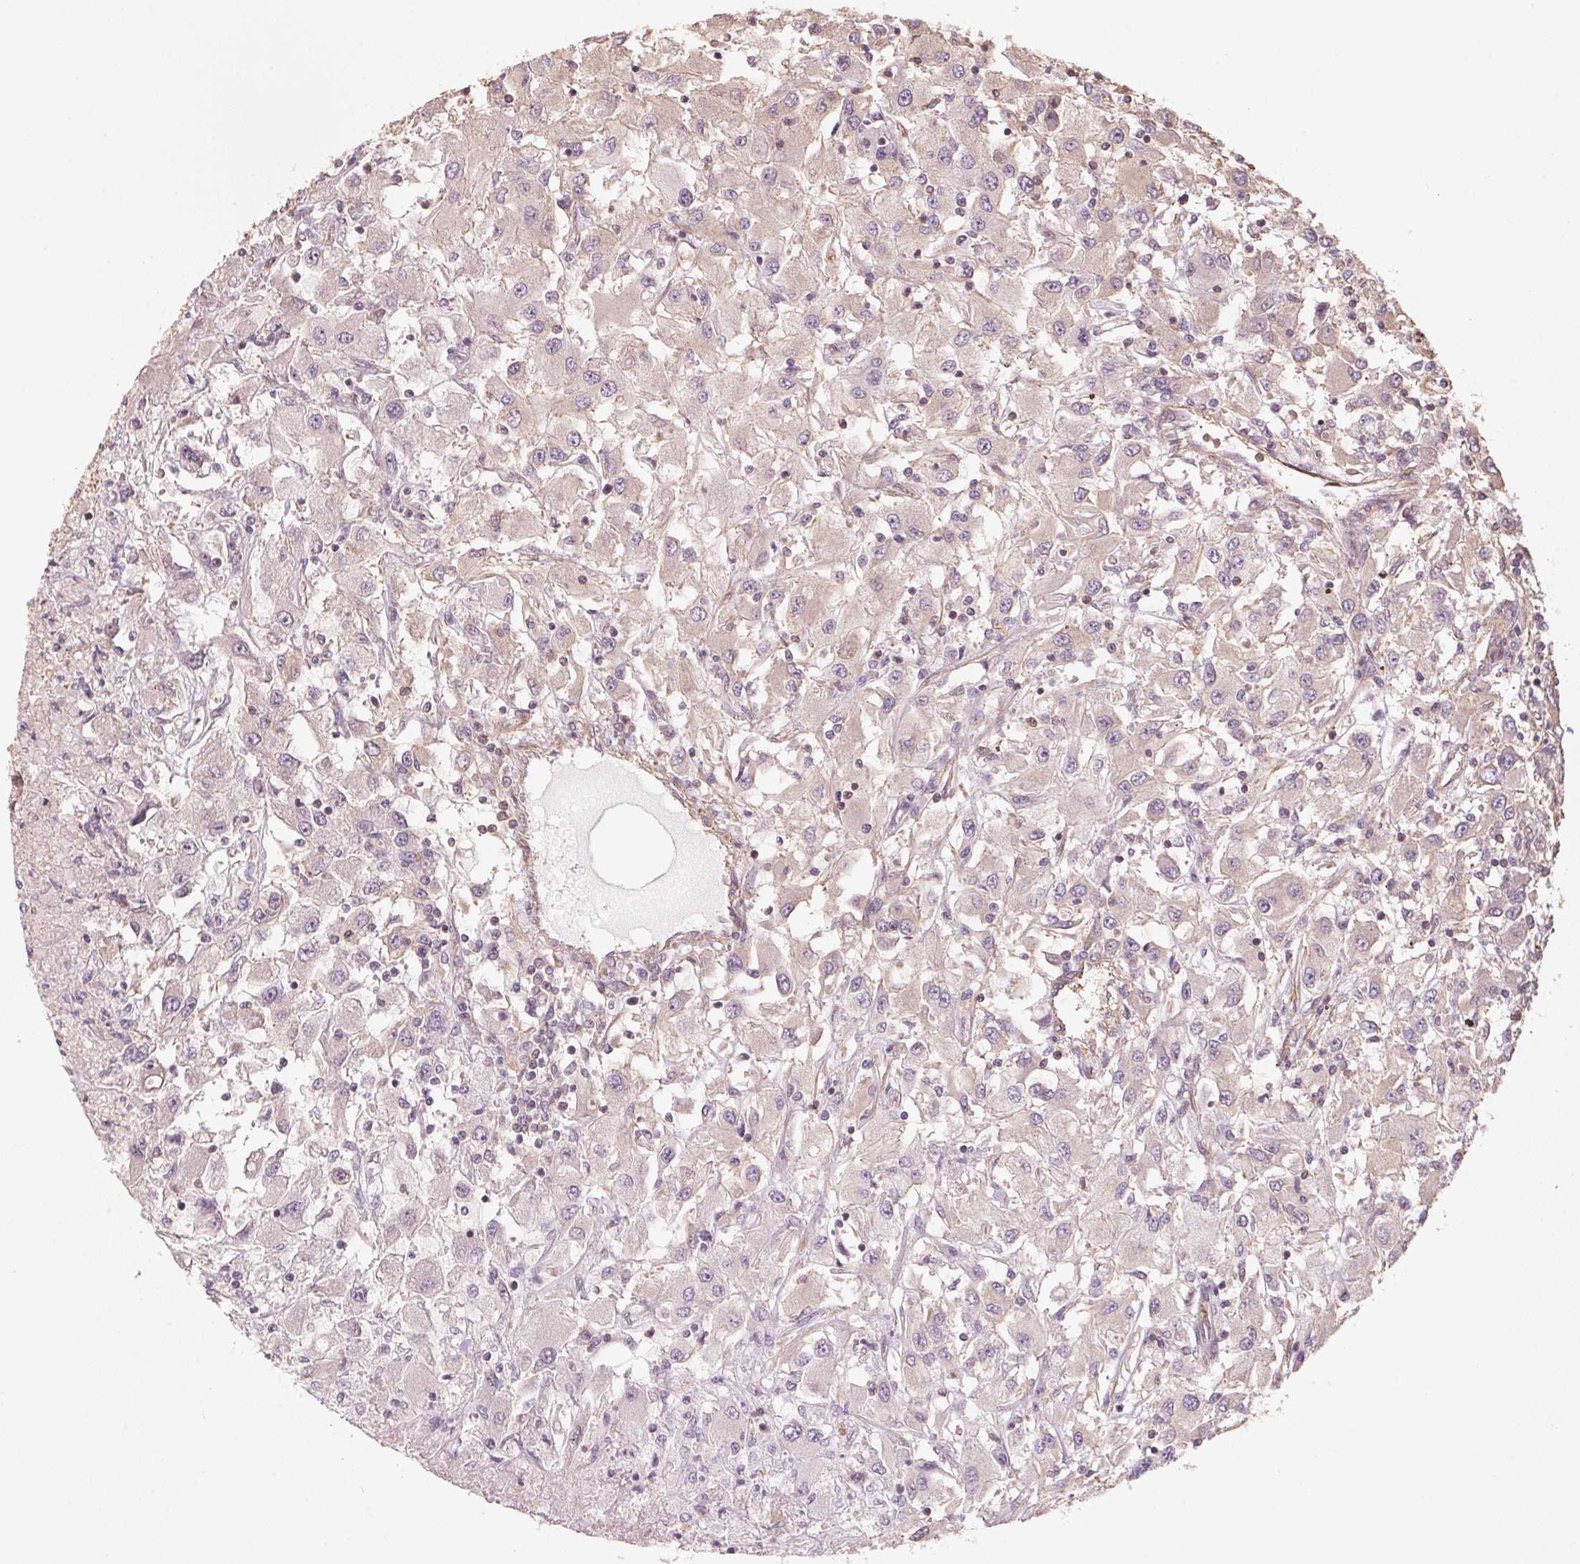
{"staining": {"intensity": "weak", "quantity": "25%-75%", "location": "cytoplasmic/membranous"}, "tissue": "renal cancer", "cell_type": "Tumor cells", "image_type": "cancer", "snomed": [{"axis": "morphology", "description": "Adenocarcinoma, NOS"}, {"axis": "topography", "description": "Kidney"}], "caption": "Immunohistochemical staining of human adenocarcinoma (renal) exhibits low levels of weak cytoplasmic/membranous protein expression in approximately 25%-75% of tumor cells. The staining is performed using DAB brown chromogen to label protein expression. The nuclei are counter-stained blue using hematoxylin.", "gene": "QDPR", "patient": {"sex": "female", "age": 67}}